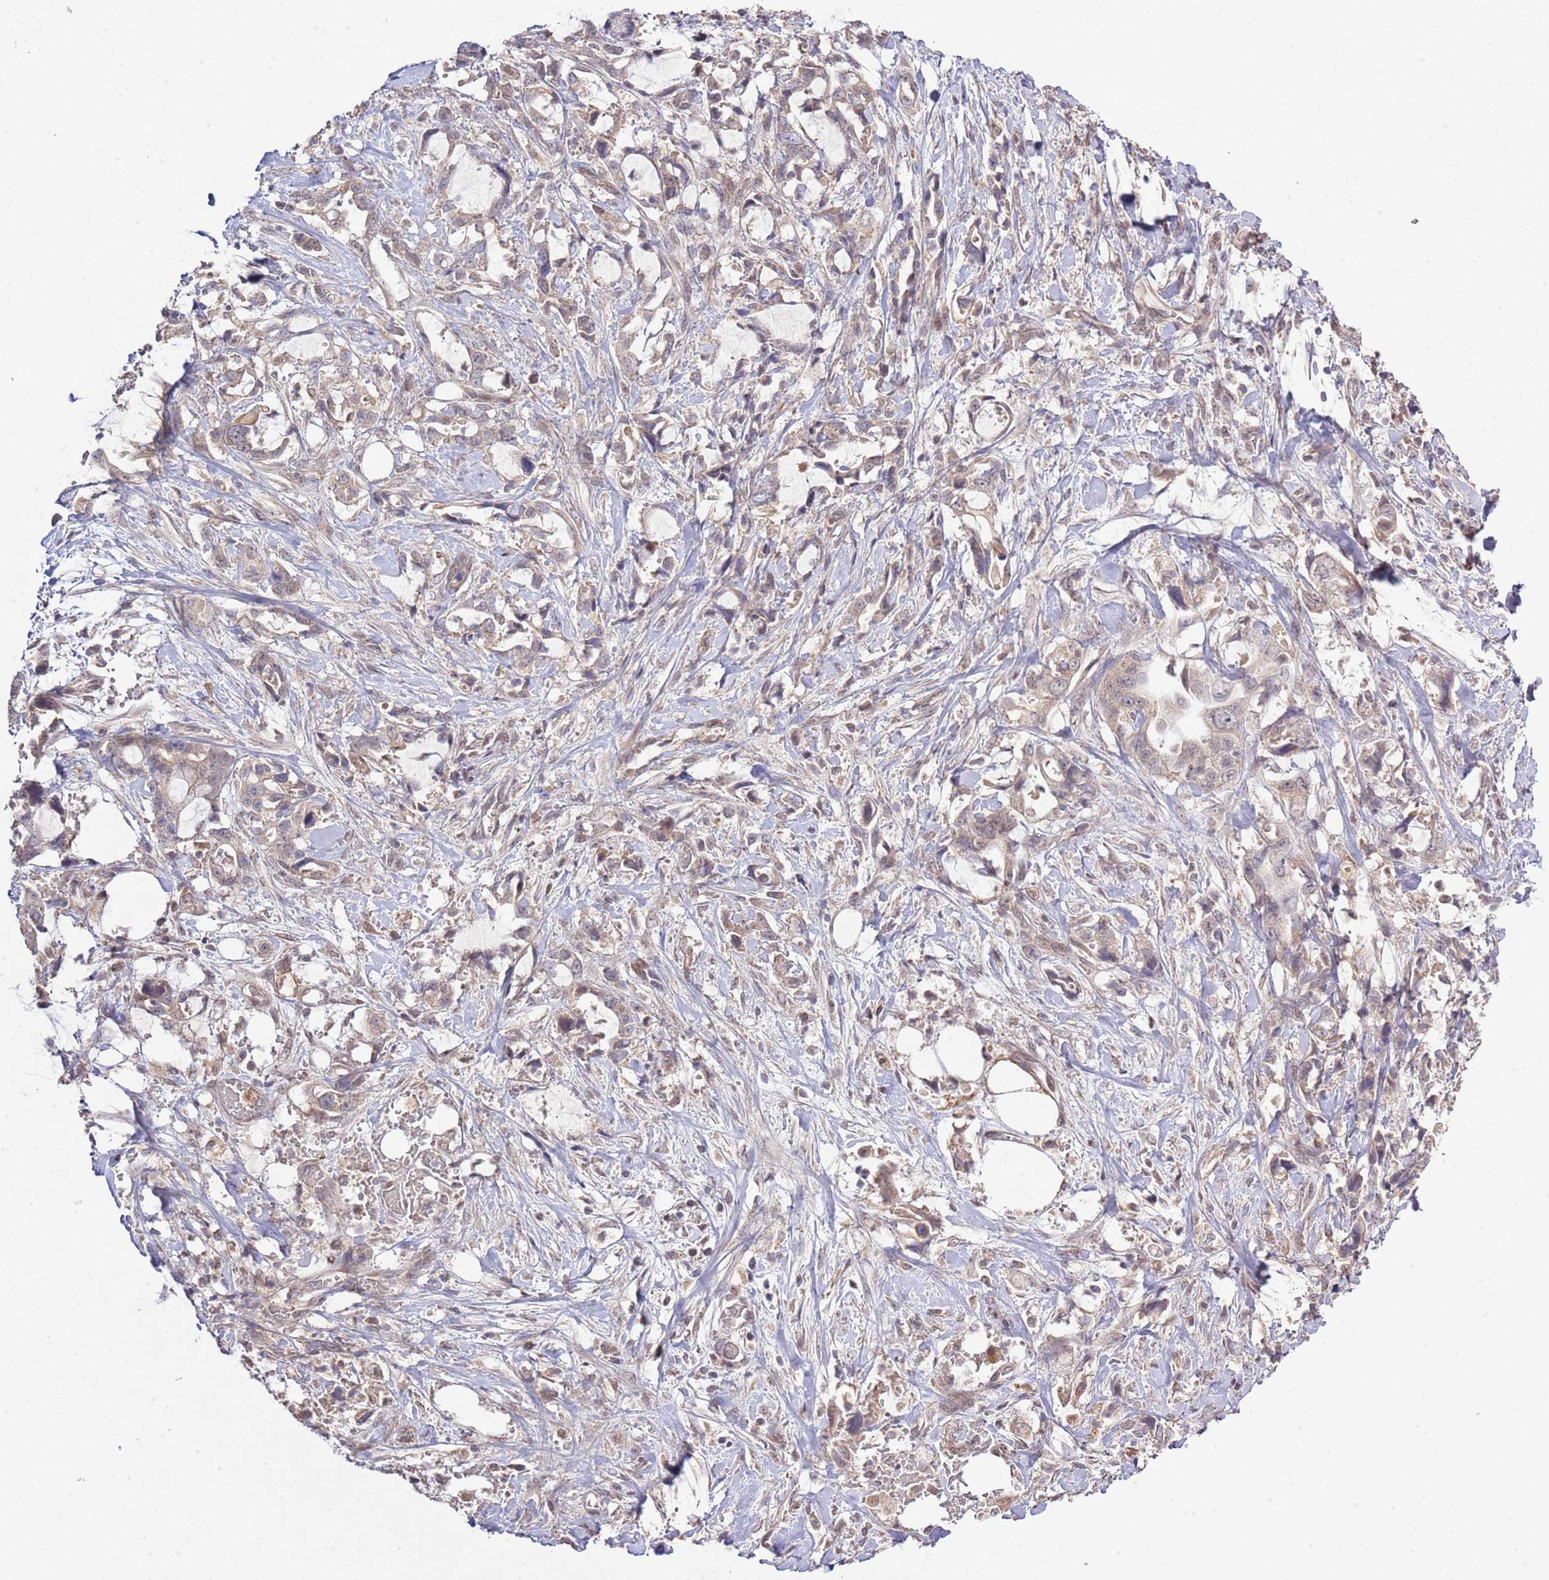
{"staining": {"intensity": "weak", "quantity": "25%-75%", "location": "cytoplasmic/membranous"}, "tissue": "pancreatic cancer", "cell_type": "Tumor cells", "image_type": "cancer", "snomed": [{"axis": "morphology", "description": "Adenocarcinoma, NOS"}, {"axis": "topography", "description": "Pancreas"}], "caption": "Immunohistochemistry image of human pancreatic cancer (adenocarcinoma) stained for a protein (brown), which shows low levels of weak cytoplasmic/membranous positivity in about 25%-75% of tumor cells.", "gene": "IVD", "patient": {"sex": "female", "age": 61}}